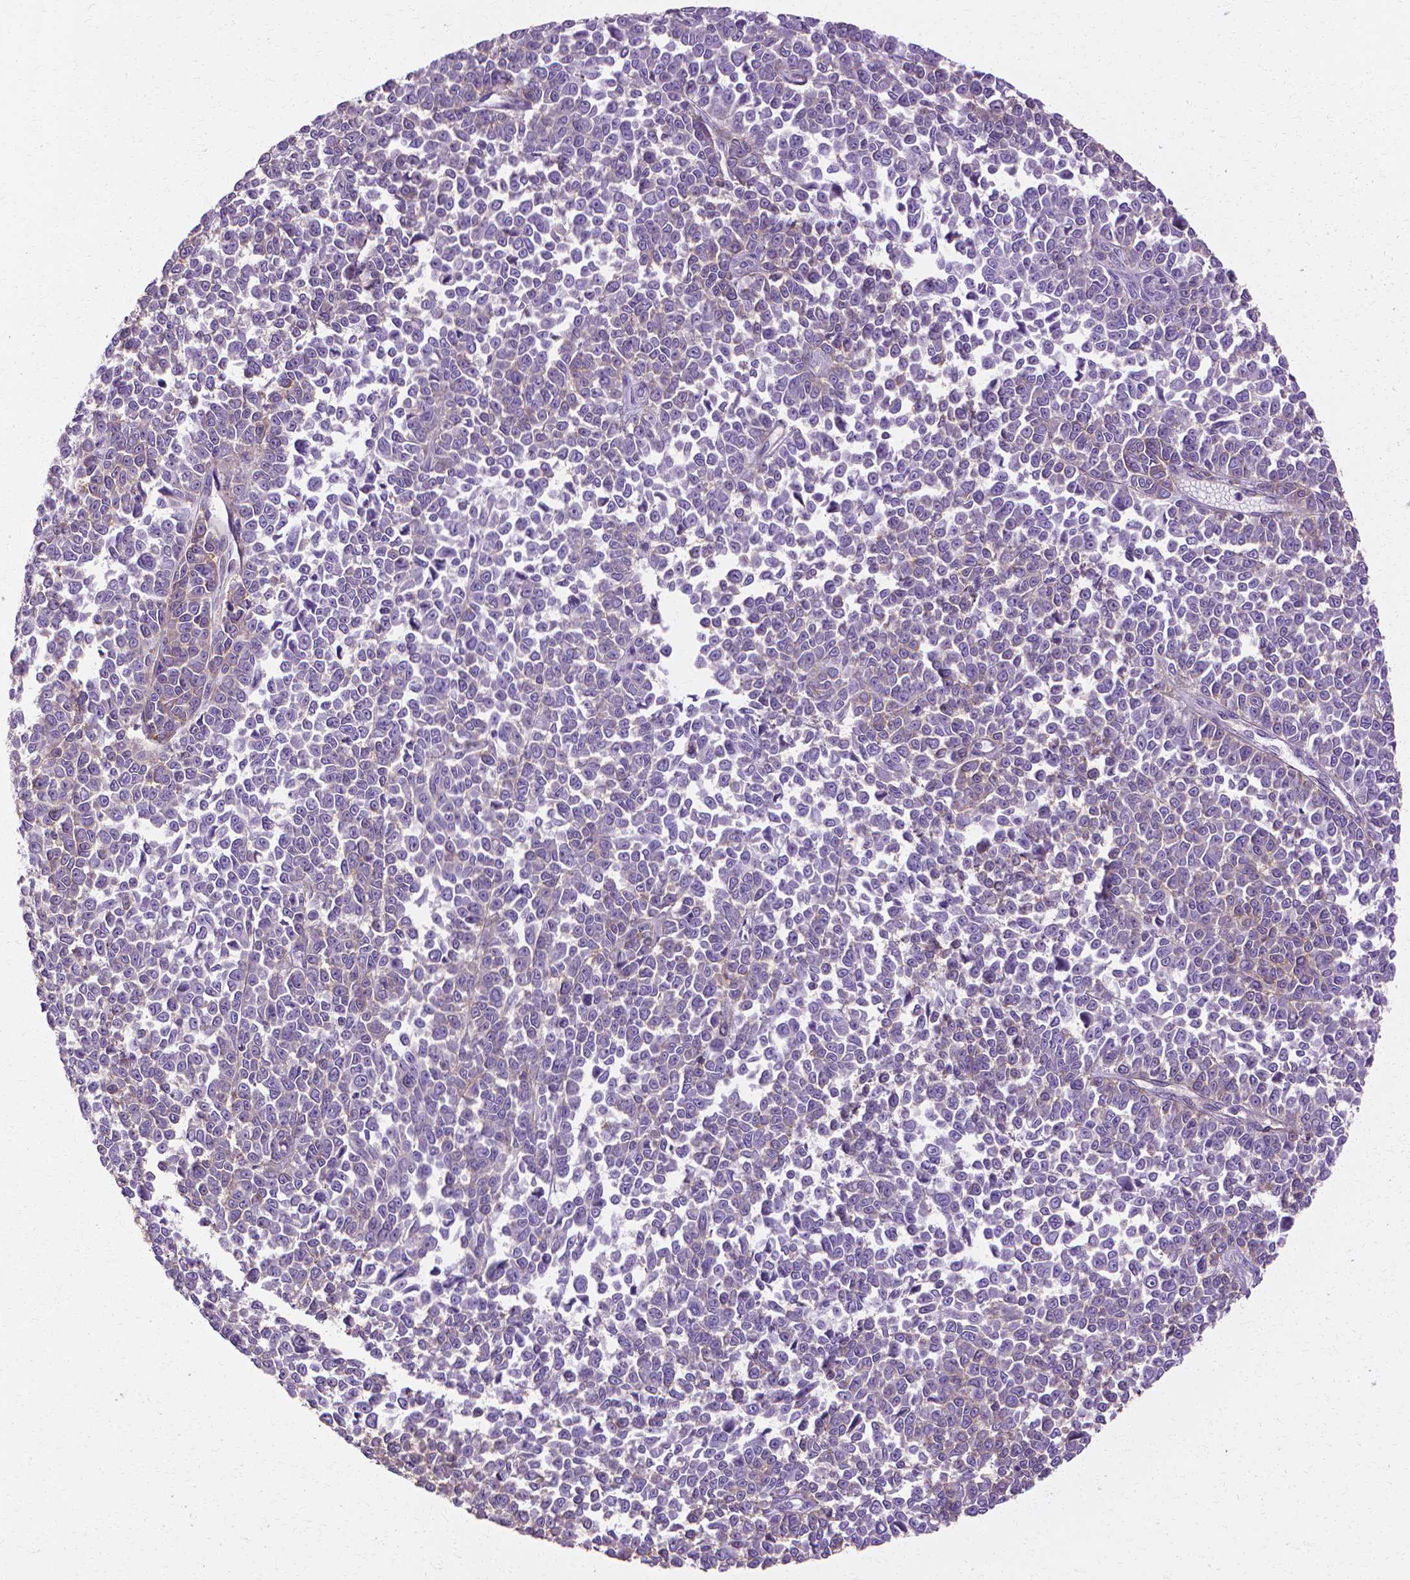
{"staining": {"intensity": "weak", "quantity": "25%-75%", "location": "cytoplasmic/membranous"}, "tissue": "melanoma", "cell_type": "Tumor cells", "image_type": "cancer", "snomed": [{"axis": "morphology", "description": "Malignant melanoma, NOS"}, {"axis": "topography", "description": "Skin"}], "caption": "Tumor cells display low levels of weak cytoplasmic/membranous staining in about 25%-75% of cells in melanoma.", "gene": "CFAP157", "patient": {"sex": "female", "age": 95}}